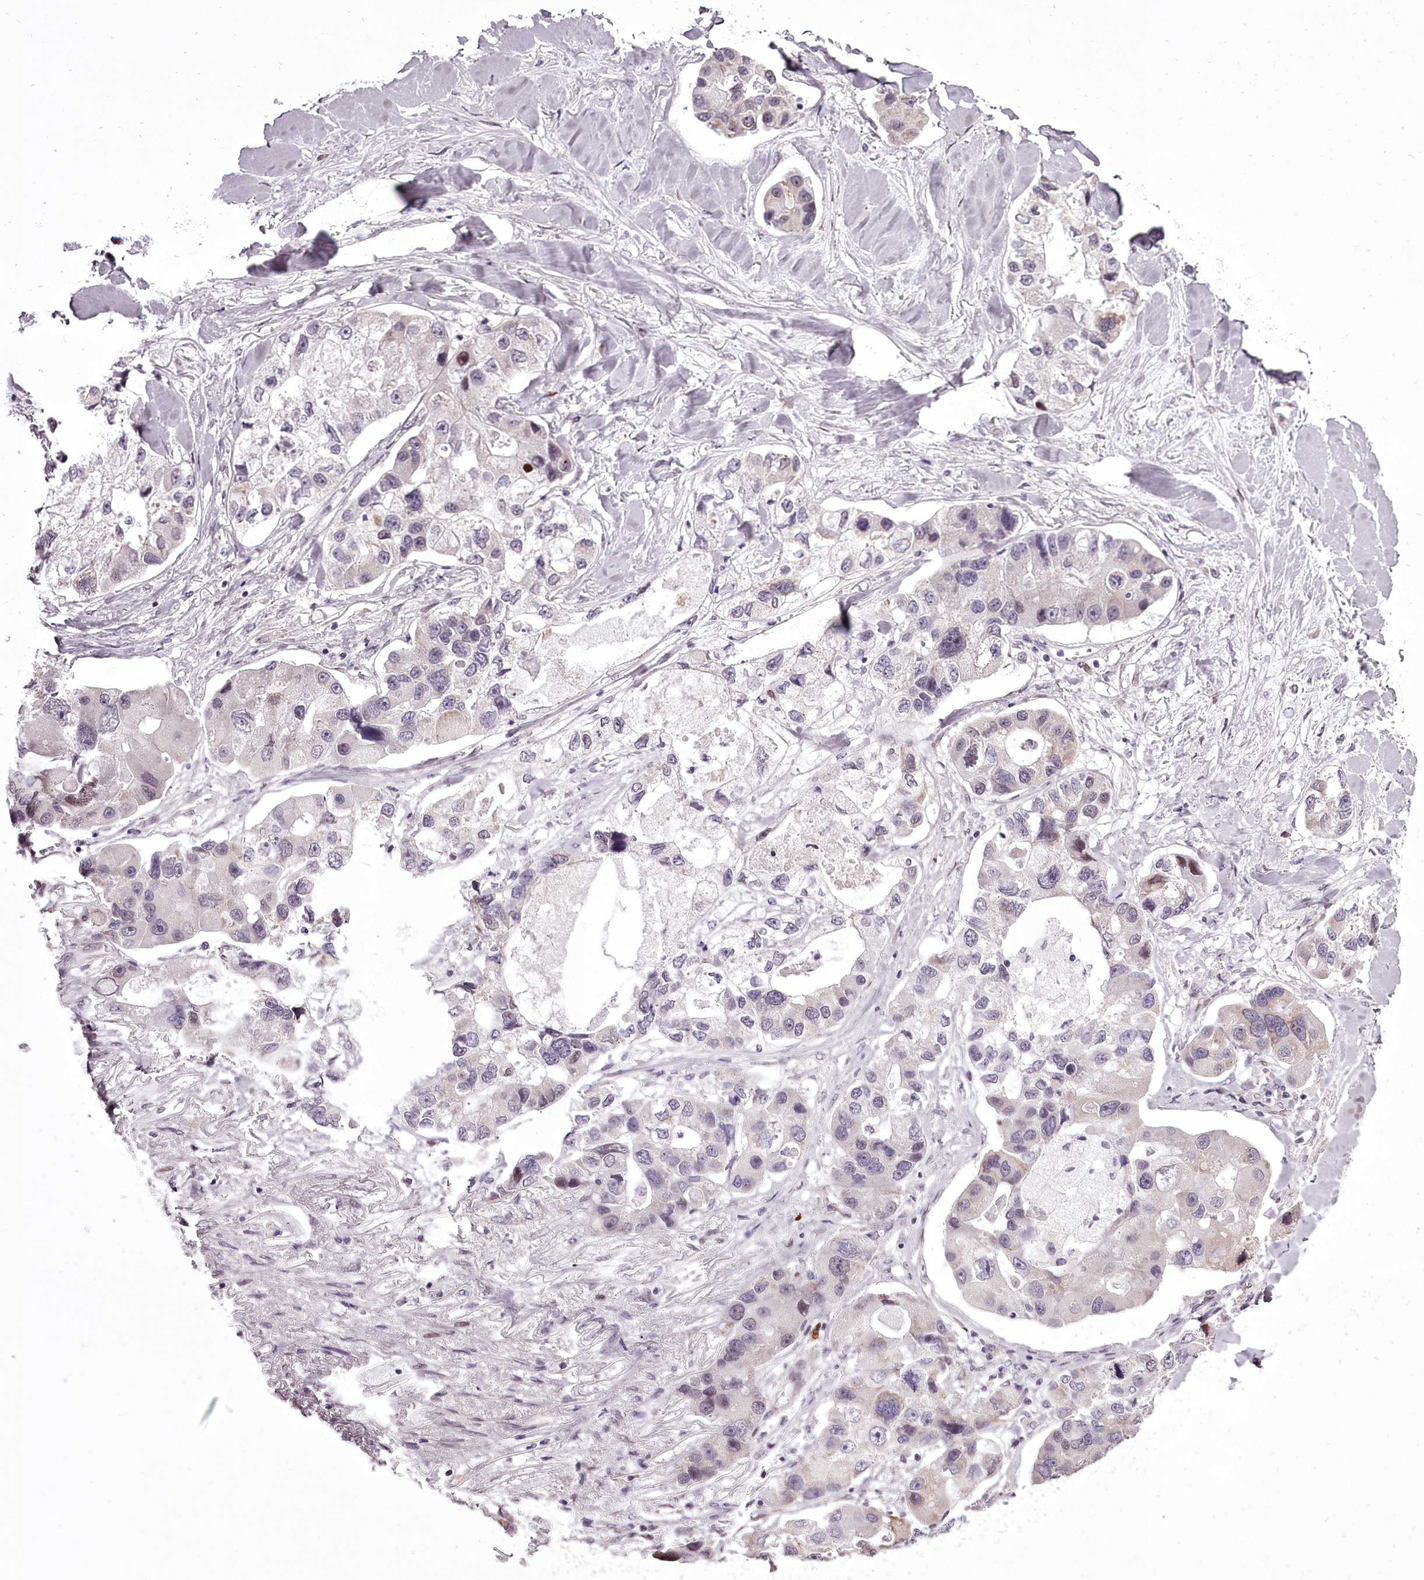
{"staining": {"intensity": "weak", "quantity": "<25%", "location": "cytoplasmic/membranous,nuclear"}, "tissue": "lung cancer", "cell_type": "Tumor cells", "image_type": "cancer", "snomed": [{"axis": "morphology", "description": "Adenocarcinoma, NOS"}, {"axis": "topography", "description": "Lung"}], "caption": "Tumor cells are negative for protein expression in human lung cancer (adenocarcinoma). (DAB immunohistochemistry (IHC) with hematoxylin counter stain).", "gene": "C1orf56", "patient": {"sex": "female", "age": 54}}